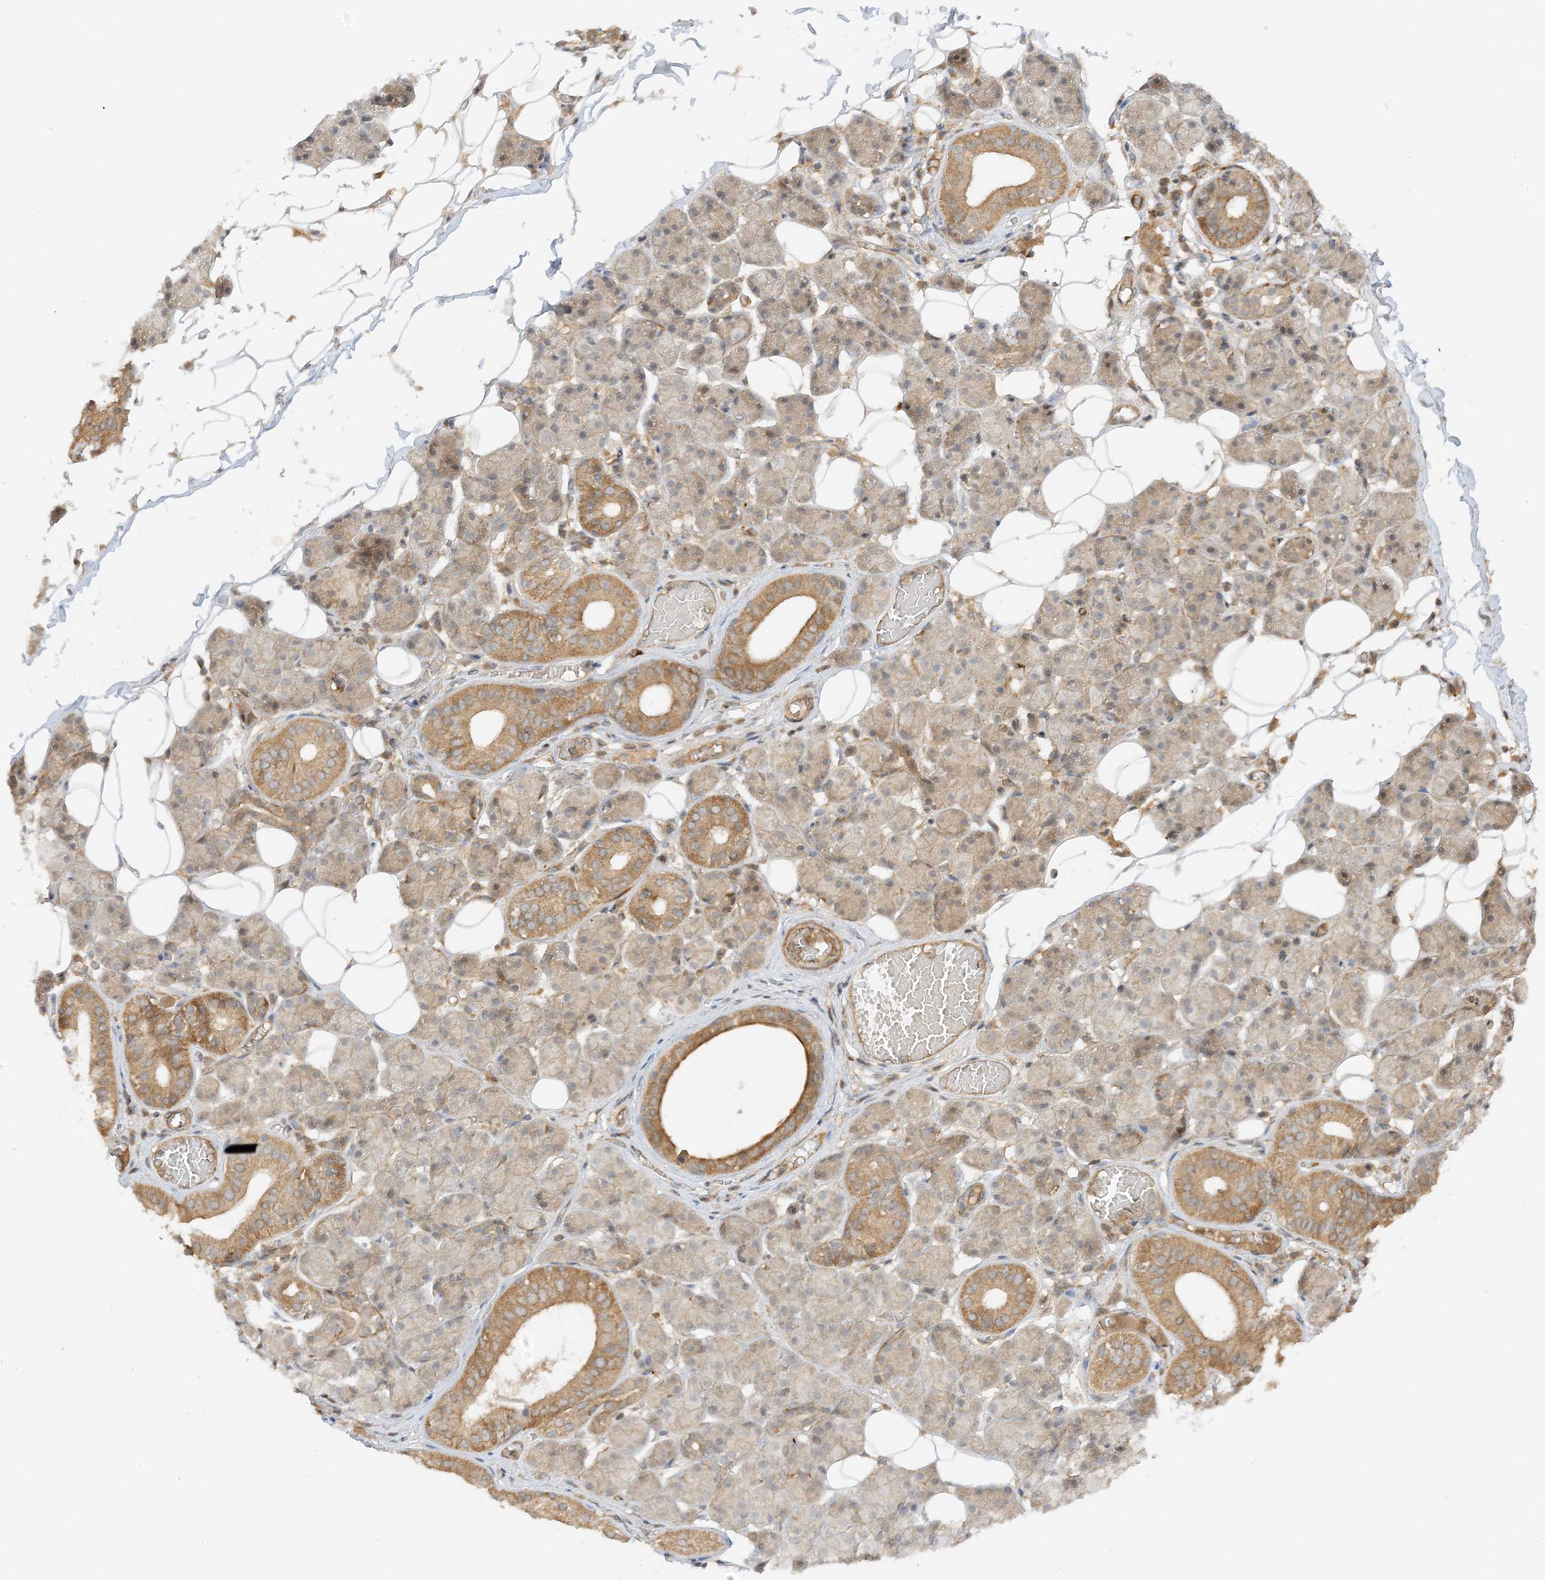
{"staining": {"intensity": "moderate", "quantity": "25%-75%", "location": "cytoplasmic/membranous"}, "tissue": "salivary gland", "cell_type": "Glandular cells", "image_type": "normal", "snomed": [{"axis": "morphology", "description": "Normal tissue, NOS"}, {"axis": "topography", "description": "Salivary gland"}], "caption": "A histopathology image of salivary gland stained for a protein demonstrates moderate cytoplasmic/membranous brown staining in glandular cells.", "gene": "XRN1", "patient": {"sex": "female", "age": 33}}